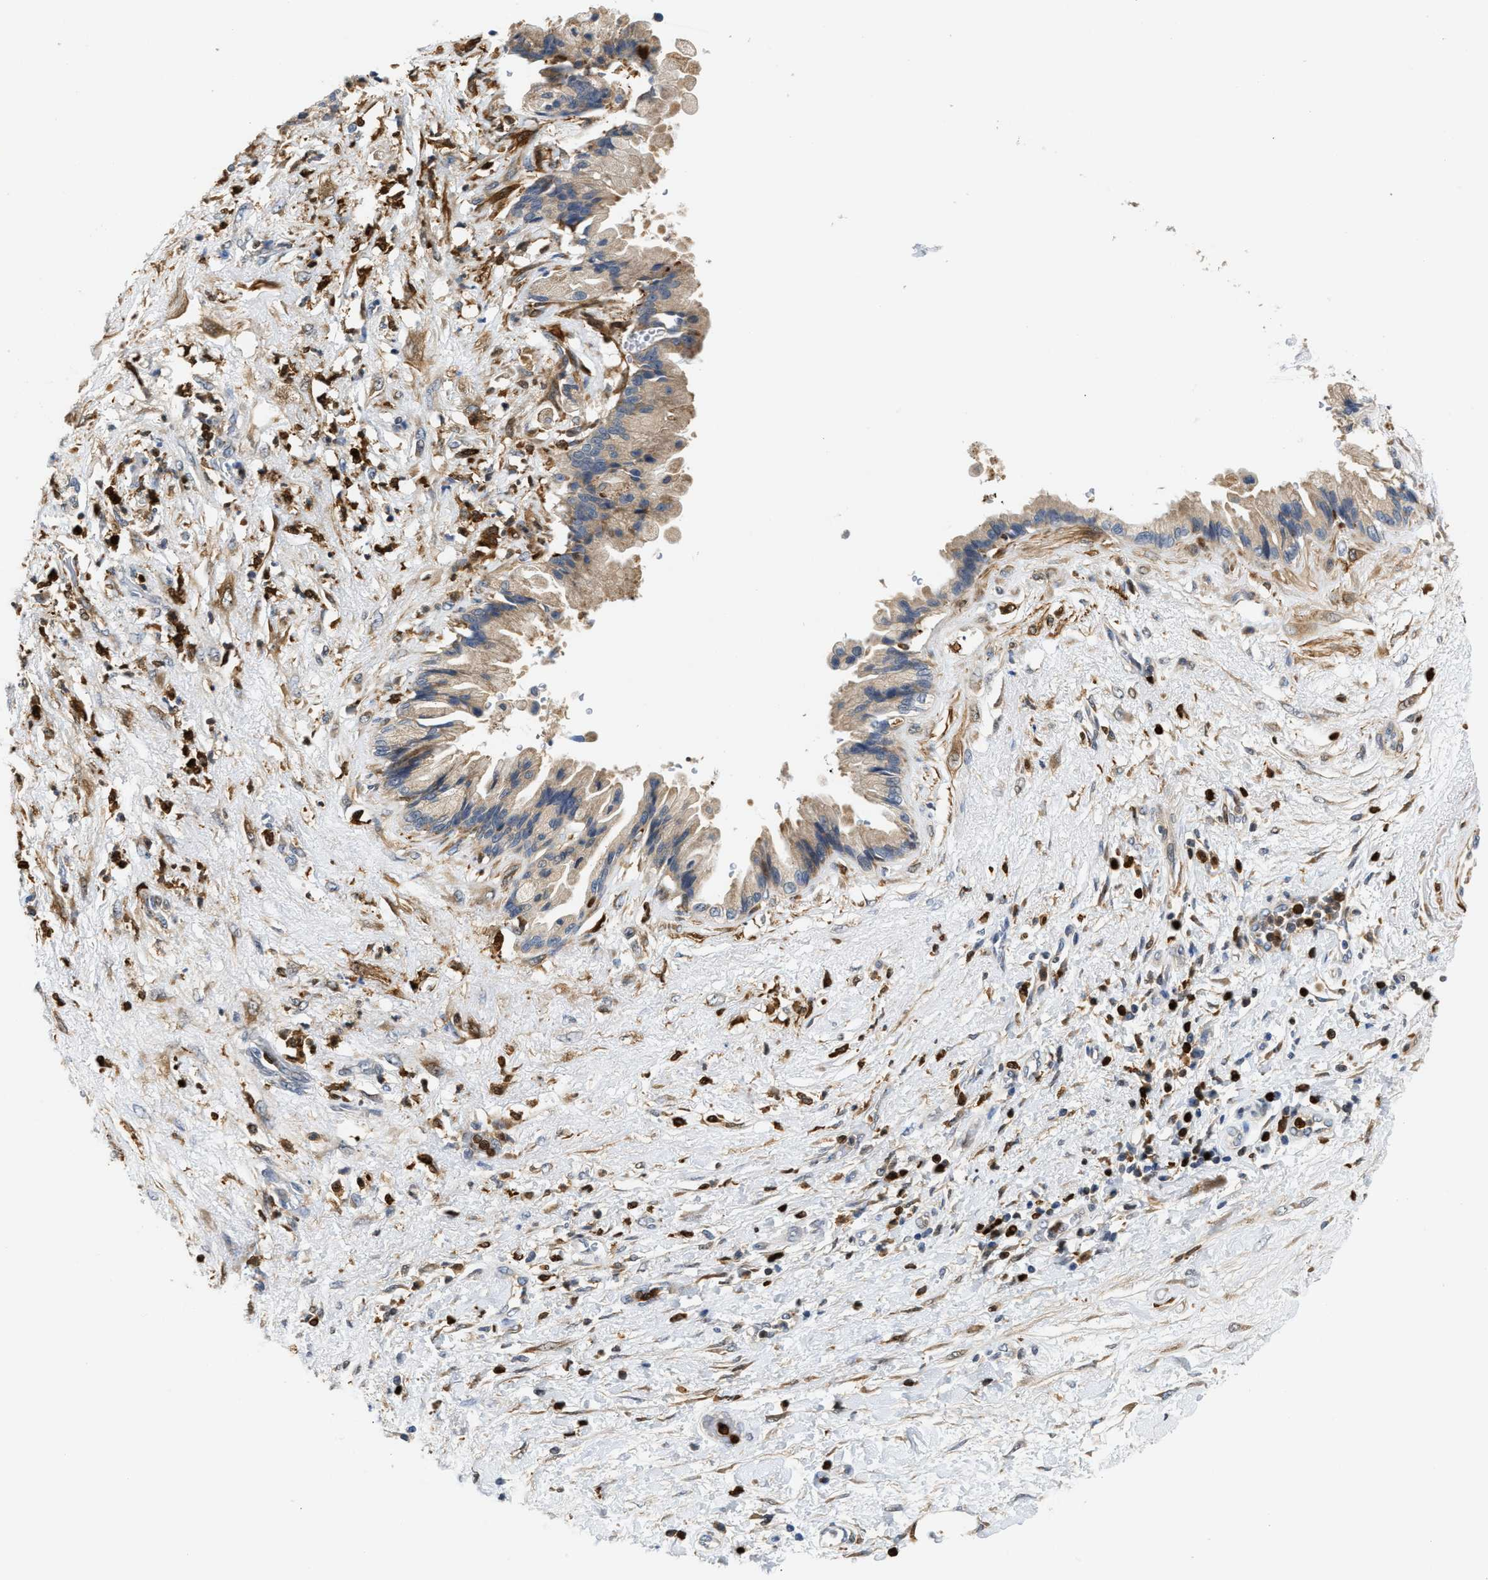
{"staining": {"intensity": "weak", "quantity": "25%-75%", "location": "cytoplasmic/membranous"}, "tissue": "pancreatic cancer", "cell_type": "Tumor cells", "image_type": "cancer", "snomed": [{"axis": "morphology", "description": "Adenocarcinoma, NOS"}, {"axis": "topography", "description": "Pancreas"}], "caption": "Pancreatic cancer stained for a protein demonstrates weak cytoplasmic/membranous positivity in tumor cells.", "gene": "SLIT2", "patient": {"sex": "female", "age": 60}}